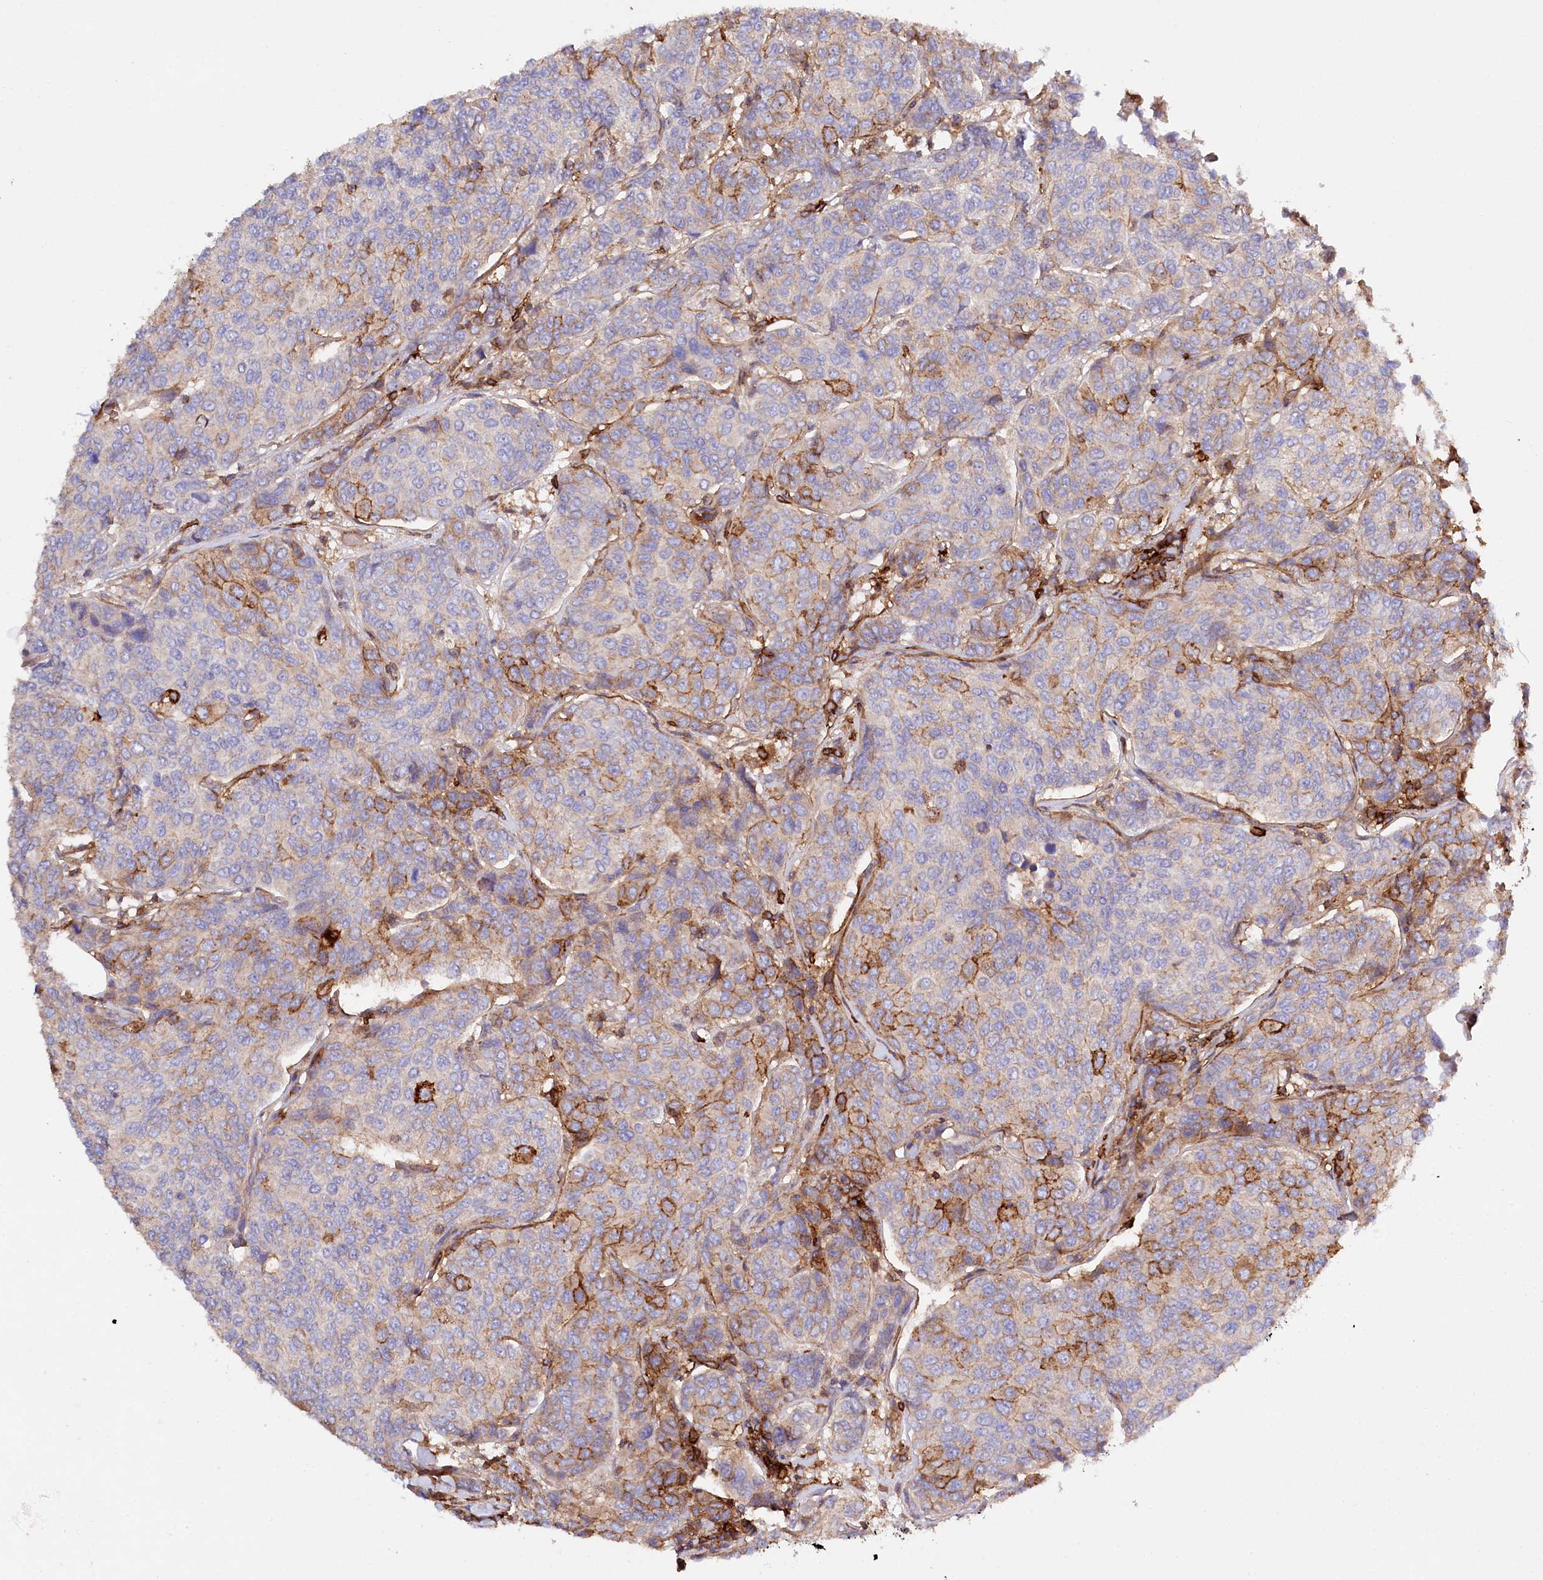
{"staining": {"intensity": "moderate", "quantity": "25%-75%", "location": "cytoplasmic/membranous"}, "tissue": "breast cancer", "cell_type": "Tumor cells", "image_type": "cancer", "snomed": [{"axis": "morphology", "description": "Duct carcinoma"}, {"axis": "topography", "description": "Breast"}], "caption": "Tumor cells reveal moderate cytoplasmic/membranous expression in approximately 25%-75% of cells in breast cancer.", "gene": "RBP5", "patient": {"sex": "female", "age": 55}}